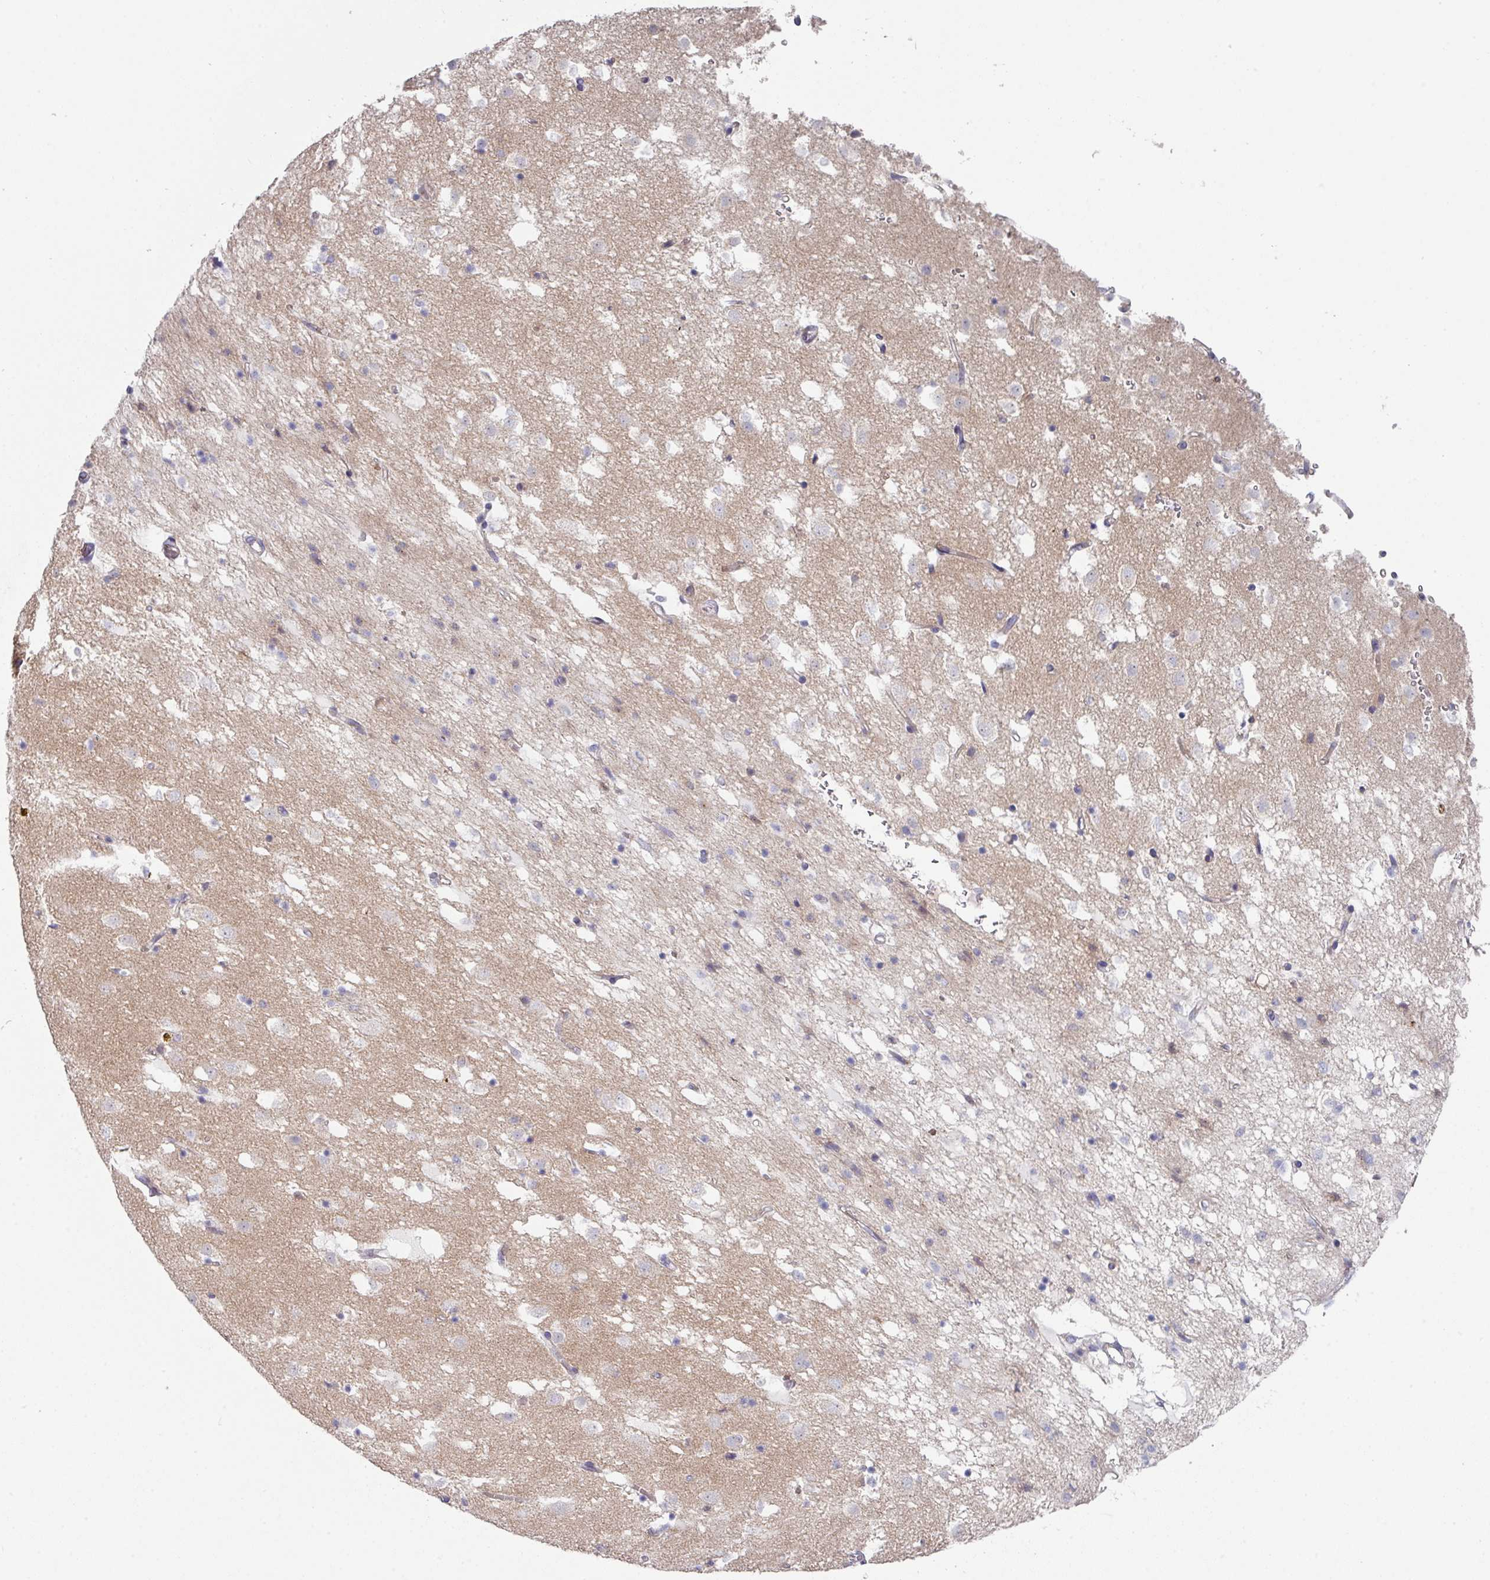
{"staining": {"intensity": "negative", "quantity": "none", "location": "none"}, "tissue": "caudate", "cell_type": "Glial cells", "image_type": "normal", "snomed": [{"axis": "morphology", "description": "Normal tissue, NOS"}, {"axis": "topography", "description": "Lateral ventricle wall"}], "caption": "Micrograph shows no protein expression in glial cells of unremarkable caudate. (Stains: DAB (3,3'-diaminobenzidine) IHC with hematoxylin counter stain, Microscopy: brightfield microscopy at high magnification).", "gene": "DCAF12L1", "patient": {"sex": "male", "age": 58}}